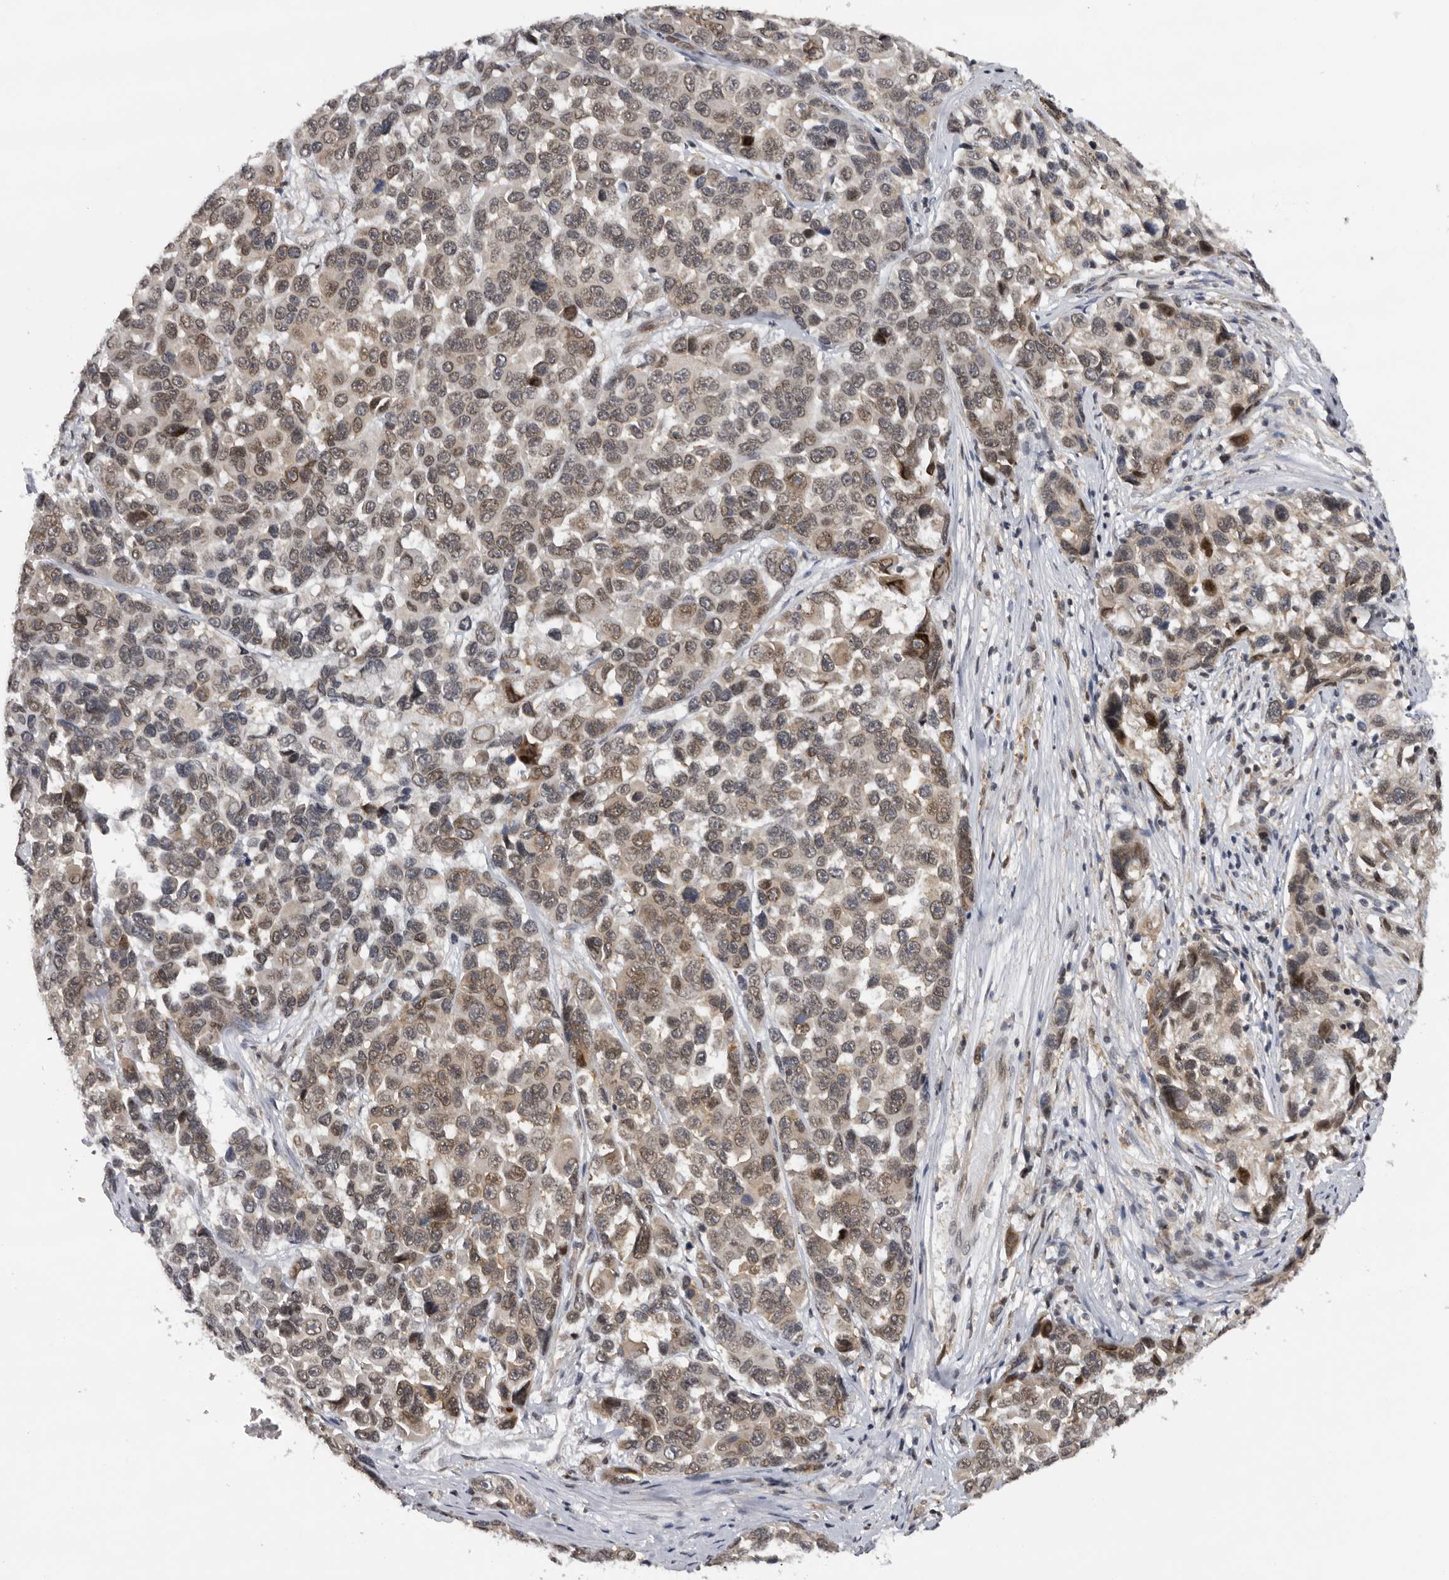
{"staining": {"intensity": "weak", "quantity": "25%-75%", "location": "cytoplasmic/membranous,nuclear"}, "tissue": "melanoma", "cell_type": "Tumor cells", "image_type": "cancer", "snomed": [{"axis": "morphology", "description": "Malignant melanoma, NOS"}, {"axis": "topography", "description": "Skin"}], "caption": "Approximately 25%-75% of tumor cells in human melanoma display weak cytoplasmic/membranous and nuclear protein expression as visualized by brown immunohistochemical staining.", "gene": "KIF2B", "patient": {"sex": "male", "age": 53}}